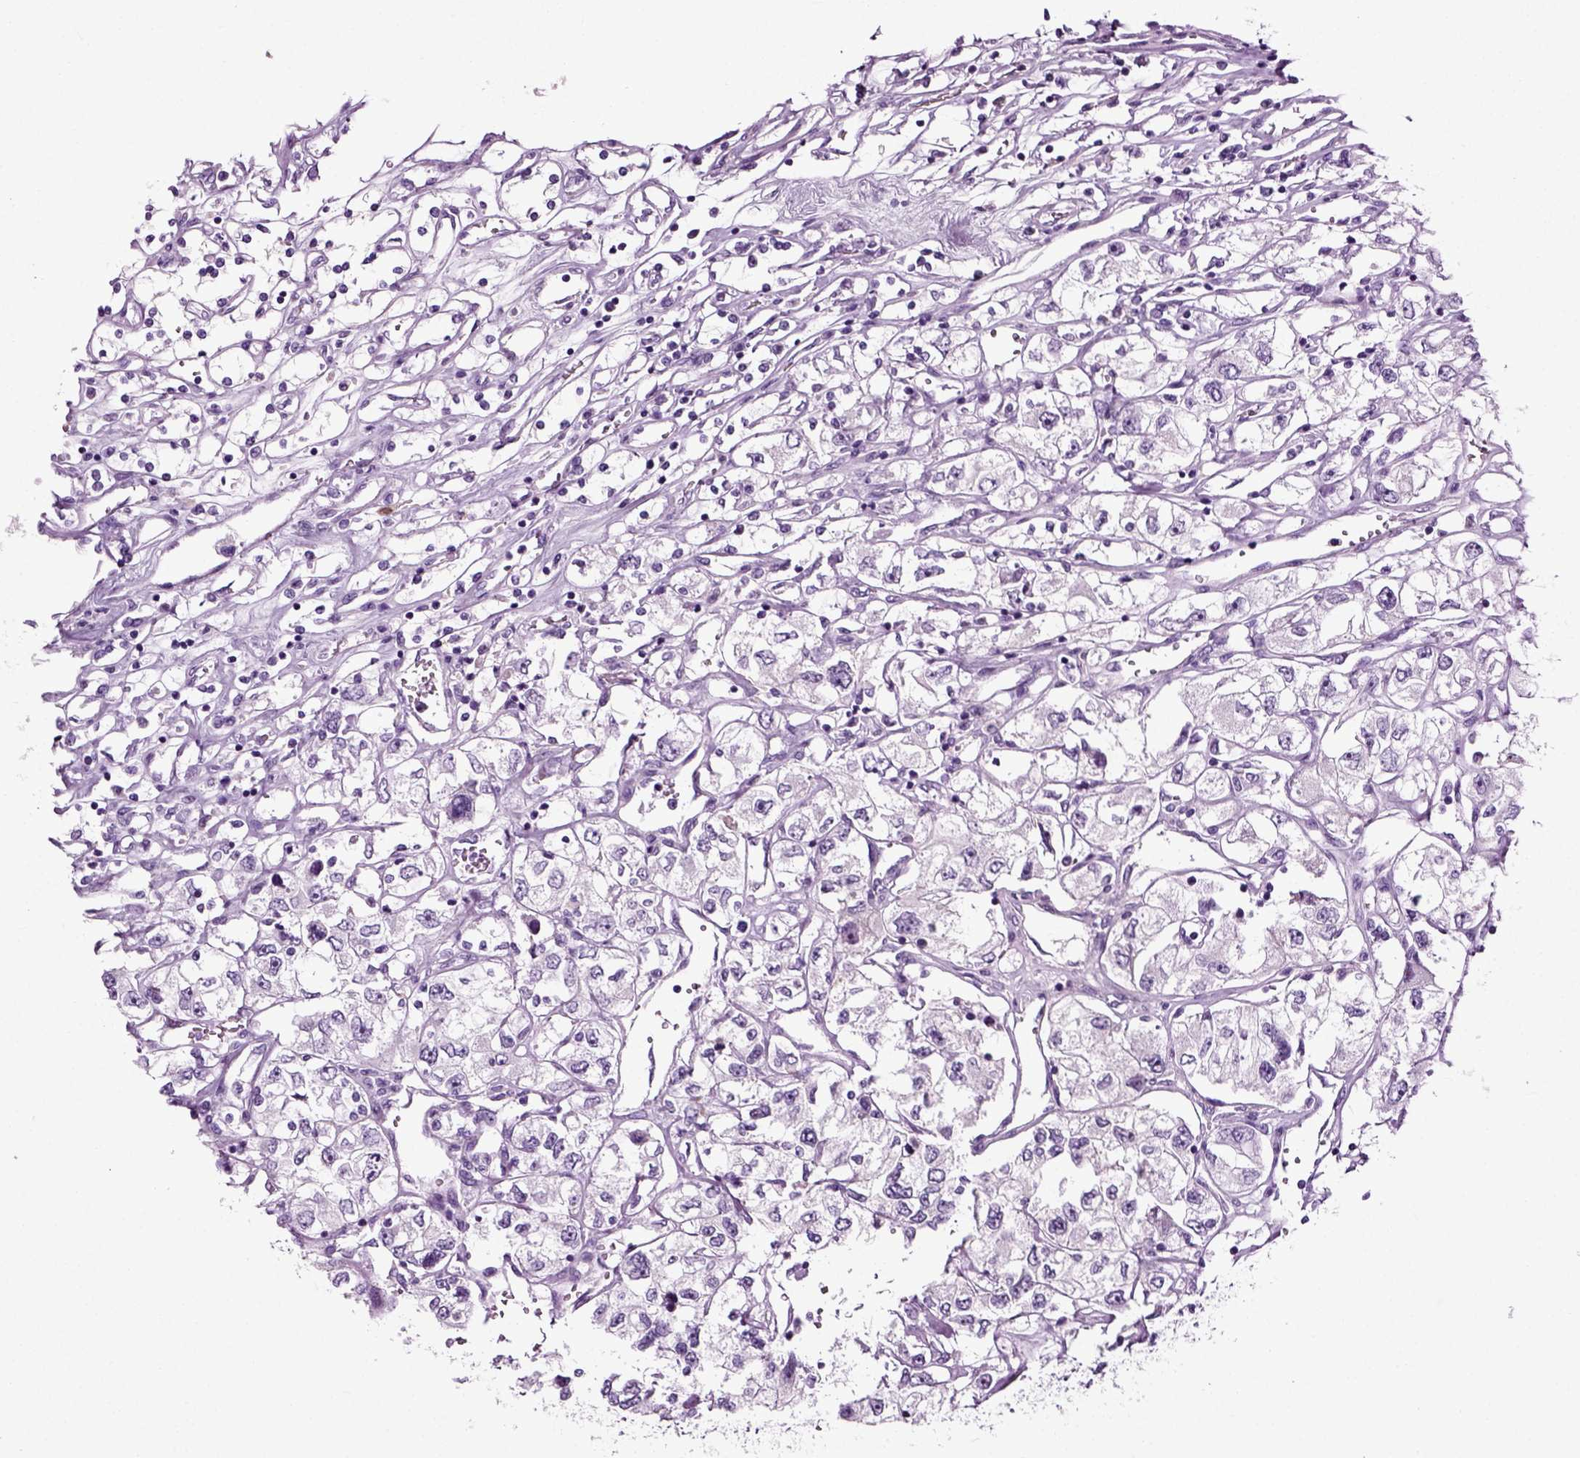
{"staining": {"intensity": "negative", "quantity": "none", "location": "none"}, "tissue": "renal cancer", "cell_type": "Tumor cells", "image_type": "cancer", "snomed": [{"axis": "morphology", "description": "Adenocarcinoma, NOS"}, {"axis": "topography", "description": "Kidney"}], "caption": "There is no significant positivity in tumor cells of renal adenocarcinoma.", "gene": "DNAH10", "patient": {"sex": "female", "age": 59}}